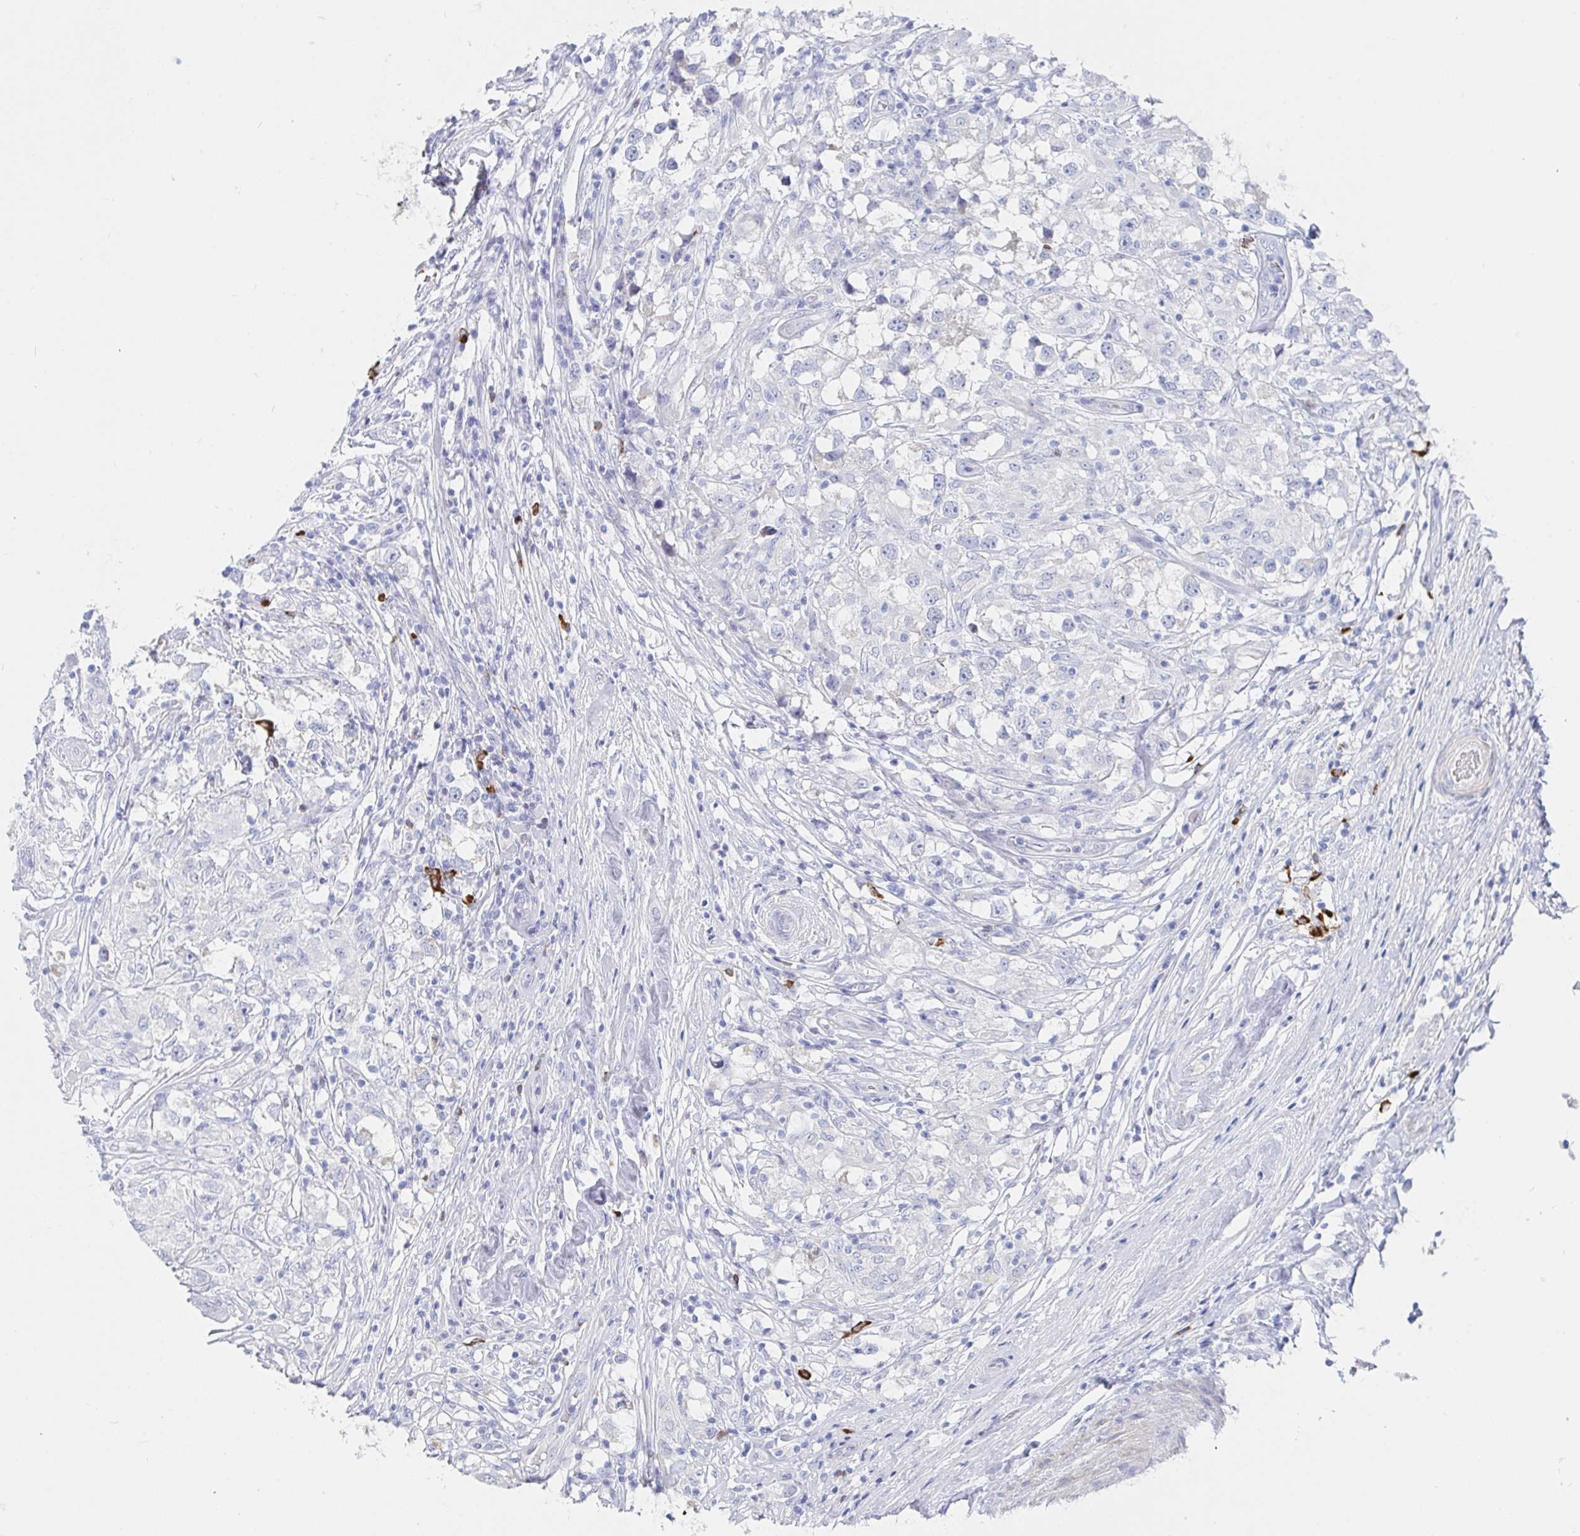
{"staining": {"intensity": "negative", "quantity": "none", "location": "none"}, "tissue": "testis cancer", "cell_type": "Tumor cells", "image_type": "cancer", "snomed": [{"axis": "morphology", "description": "Seminoma, NOS"}, {"axis": "topography", "description": "Testis"}], "caption": "Tumor cells are negative for brown protein staining in testis seminoma.", "gene": "PACSIN1", "patient": {"sex": "male", "age": 46}}